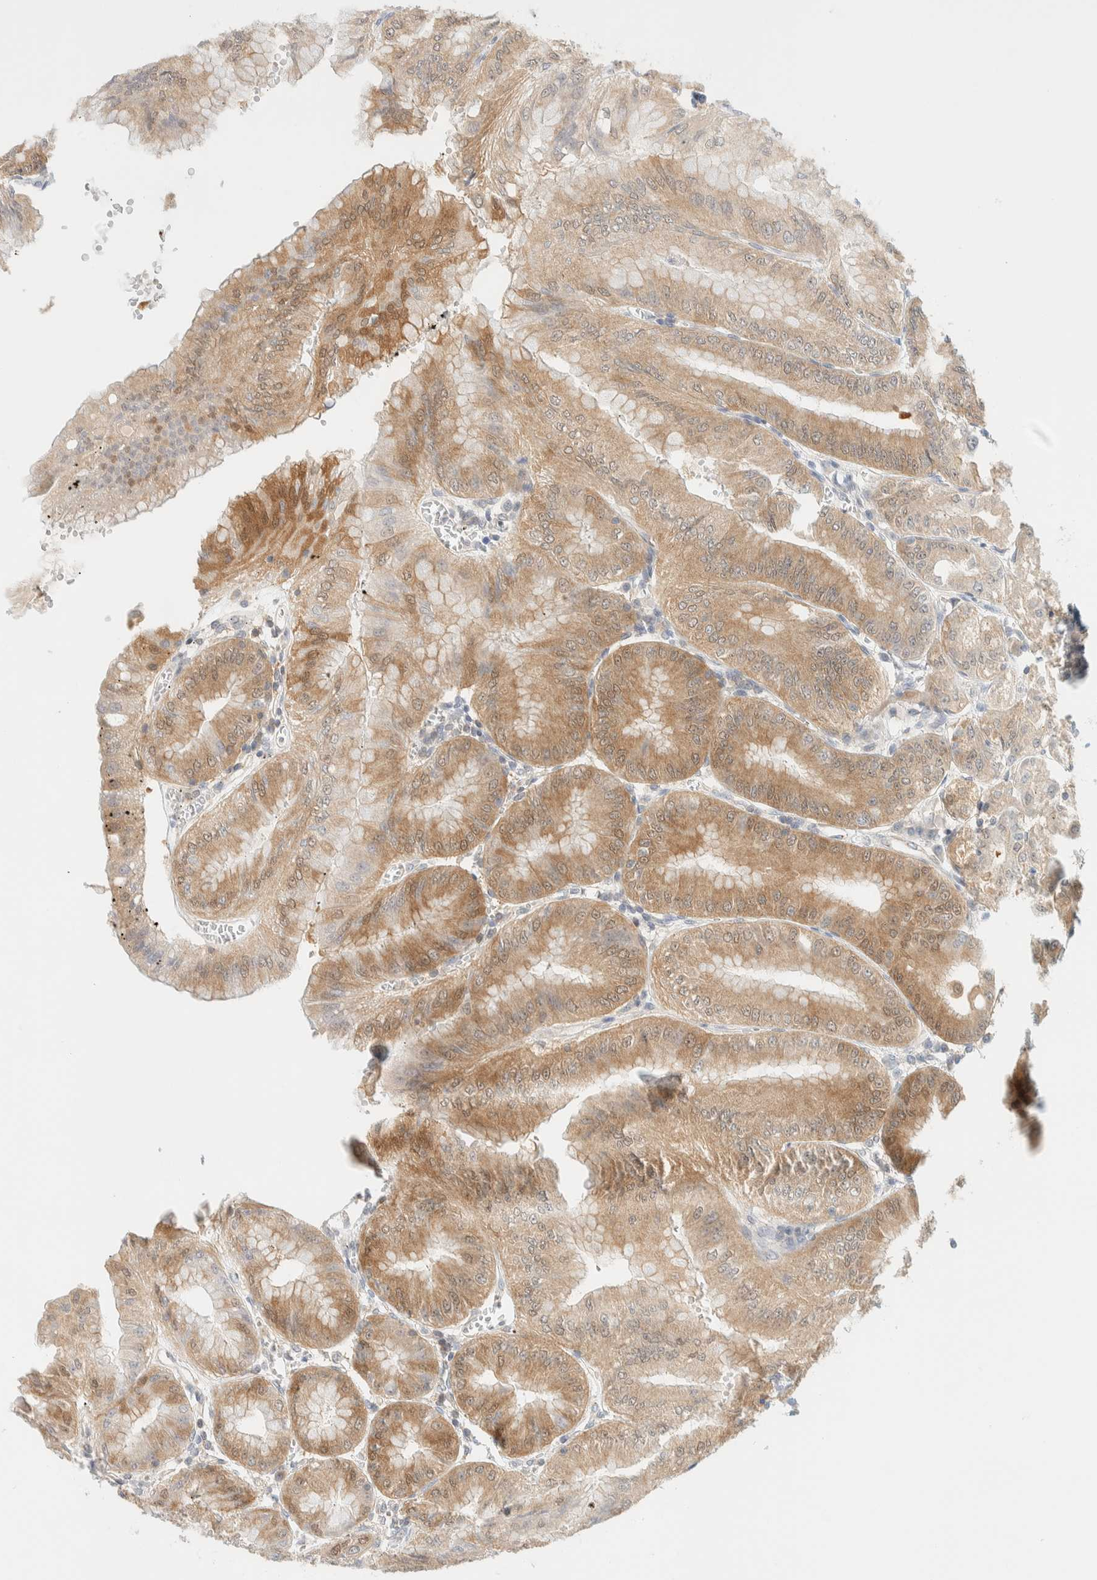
{"staining": {"intensity": "strong", "quantity": ">75%", "location": "cytoplasmic/membranous,nuclear"}, "tissue": "stomach", "cell_type": "Glandular cells", "image_type": "normal", "snomed": [{"axis": "morphology", "description": "Normal tissue, NOS"}, {"axis": "topography", "description": "Stomach, lower"}], "caption": "High-power microscopy captured an immunohistochemistry (IHC) histopathology image of normal stomach, revealing strong cytoplasmic/membranous,nuclear positivity in about >75% of glandular cells. (Stains: DAB in brown, nuclei in blue, Microscopy: brightfield microscopy at high magnification).", "gene": "PCYT2", "patient": {"sex": "male", "age": 71}}